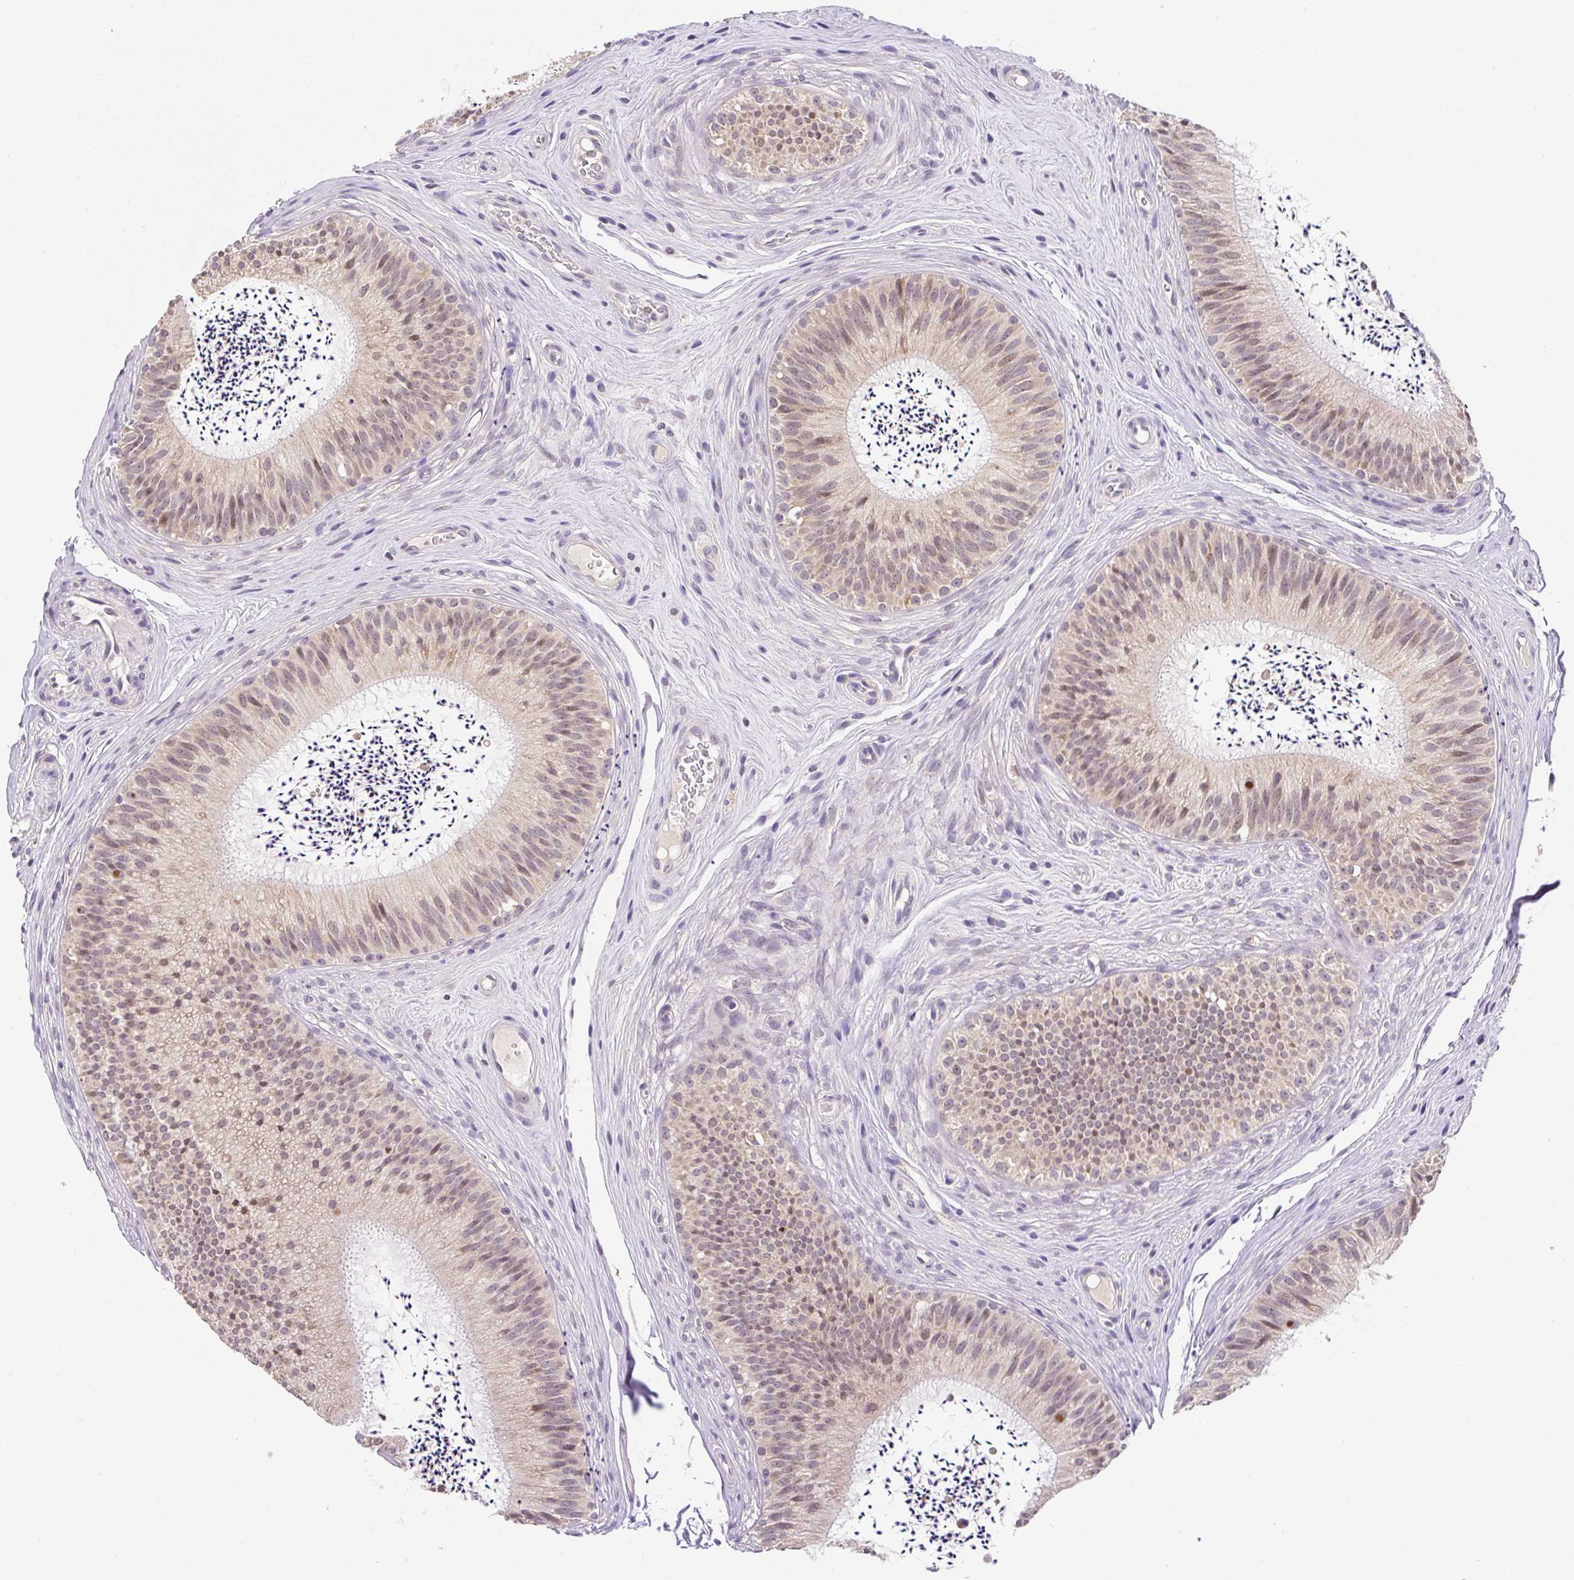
{"staining": {"intensity": "moderate", "quantity": "<25%", "location": "cytoplasmic/membranous,nuclear"}, "tissue": "epididymis", "cell_type": "Glandular cells", "image_type": "normal", "snomed": [{"axis": "morphology", "description": "Normal tissue, NOS"}, {"axis": "topography", "description": "Epididymis"}], "caption": "This photomicrograph reveals immunohistochemistry (IHC) staining of normal epididymis, with low moderate cytoplasmic/membranous,nuclear positivity in approximately <25% of glandular cells.", "gene": "MFSD9", "patient": {"sex": "male", "age": 24}}